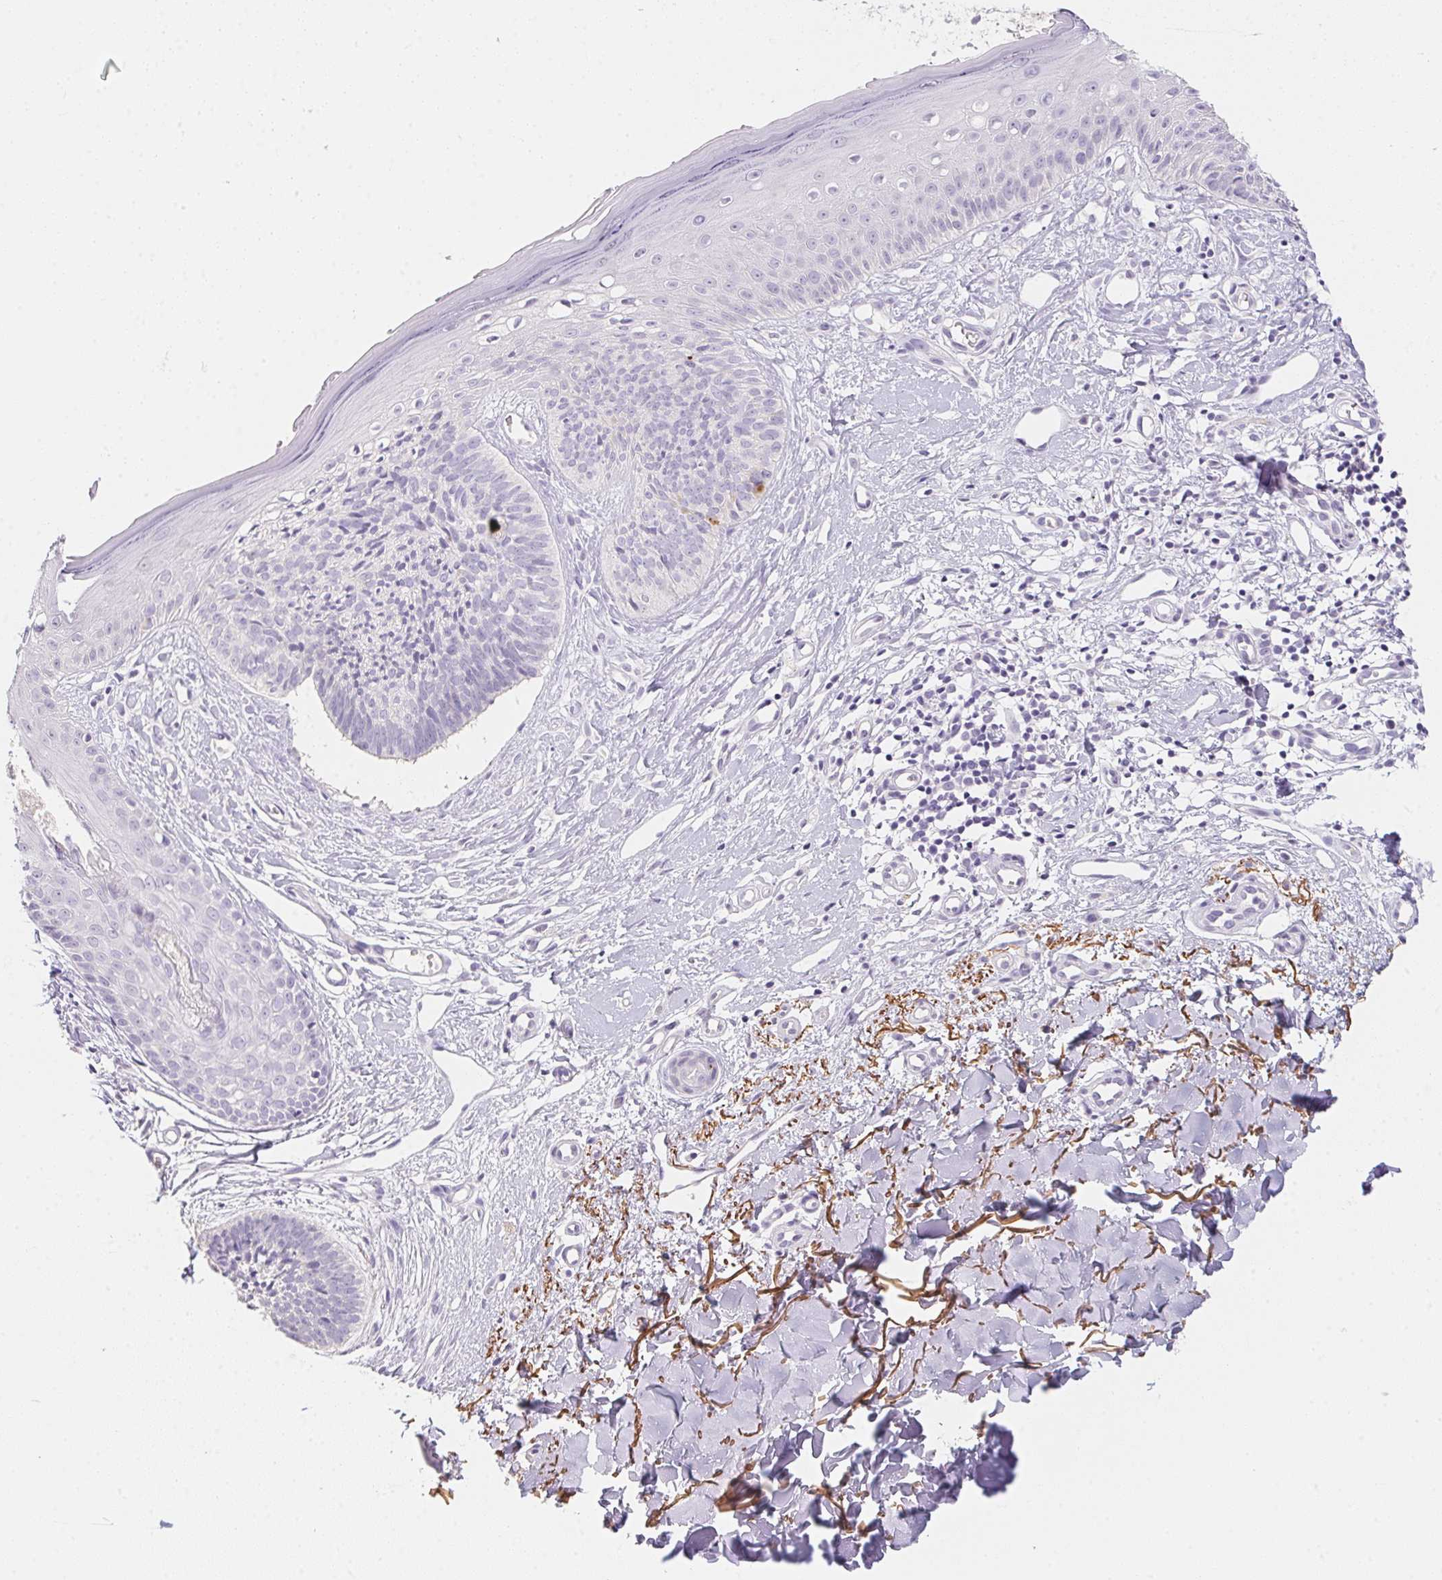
{"staining": {"intensity": "negative", "quantity": "none", "location": "none"}, "tissue": "skin cancer", "cell_type": "Tumor cells", "image_type": "cancer", "snomed": [{"axis": "morphology", "description": "Basal cell carcinoma"}, {"axis": "topography", "description": "Skin"}], "caption": "An immunohistochemistry (IHC) micrograph of basal cell carcinoma (skin) is shown. There is no staining in tumor cells of basal cell carcinoma (skin).", "gene": "MYL4", "patient": {"sex": "male", "age": 51}}